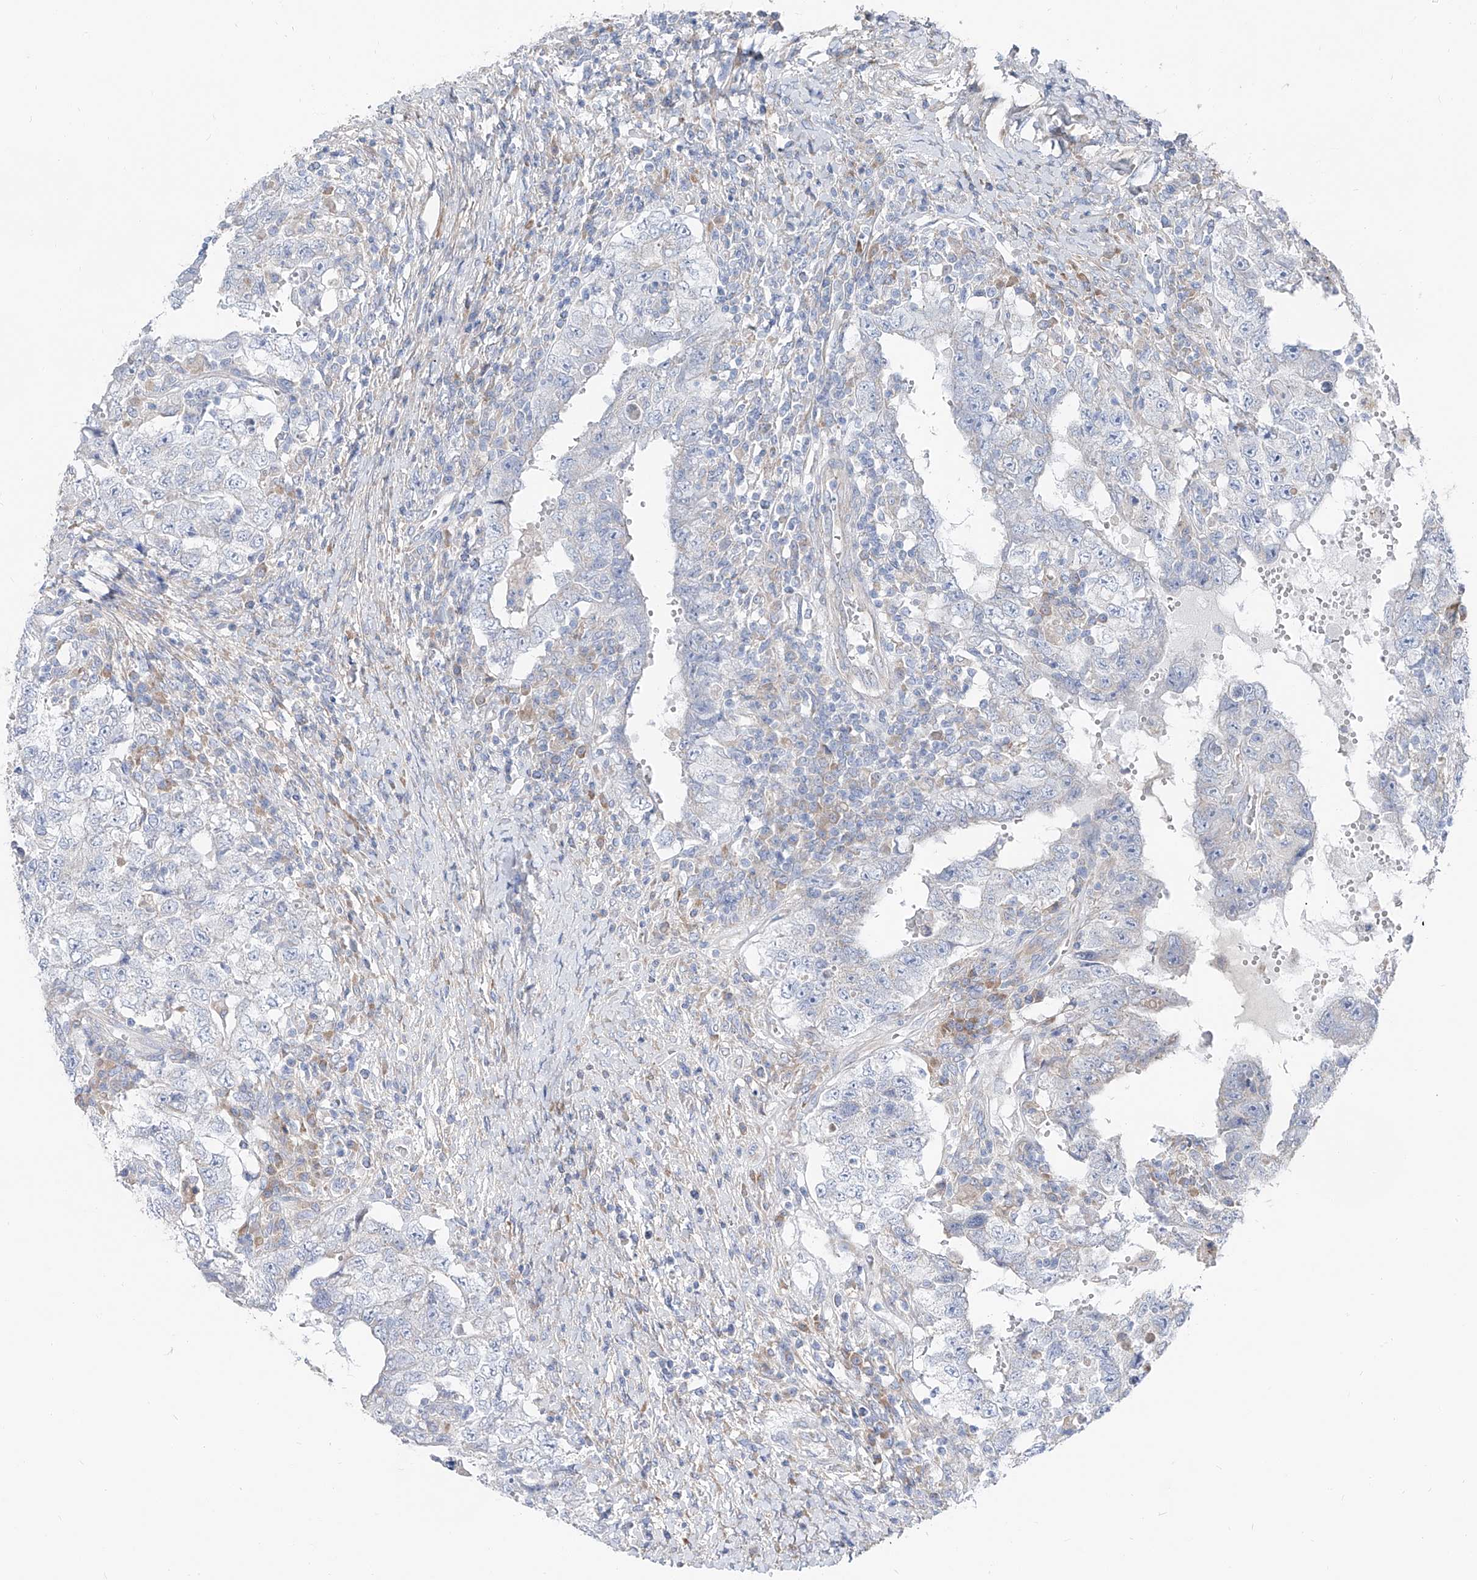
{"staining": {"intensity": "negative", "quantity": "none", "location": "none"}, "tissue": "testis cancer", "cell_type": "Tumor cells", "image_type": "cancer", "snomed": [{"axis": "morphology", "description": "Carcinoma, Embryonal, NOS"}, {"axis": "topography", "description": "Testis"}], "caption": "DAB (3,3'-diaminobenzidine) immunohistochemical staining of human testis cancer (embryonal carcinoma) demonstrates no significant expression in tumor cells.", "gene": "UFL1", "patient": {"sex": "male", "age": 26}}